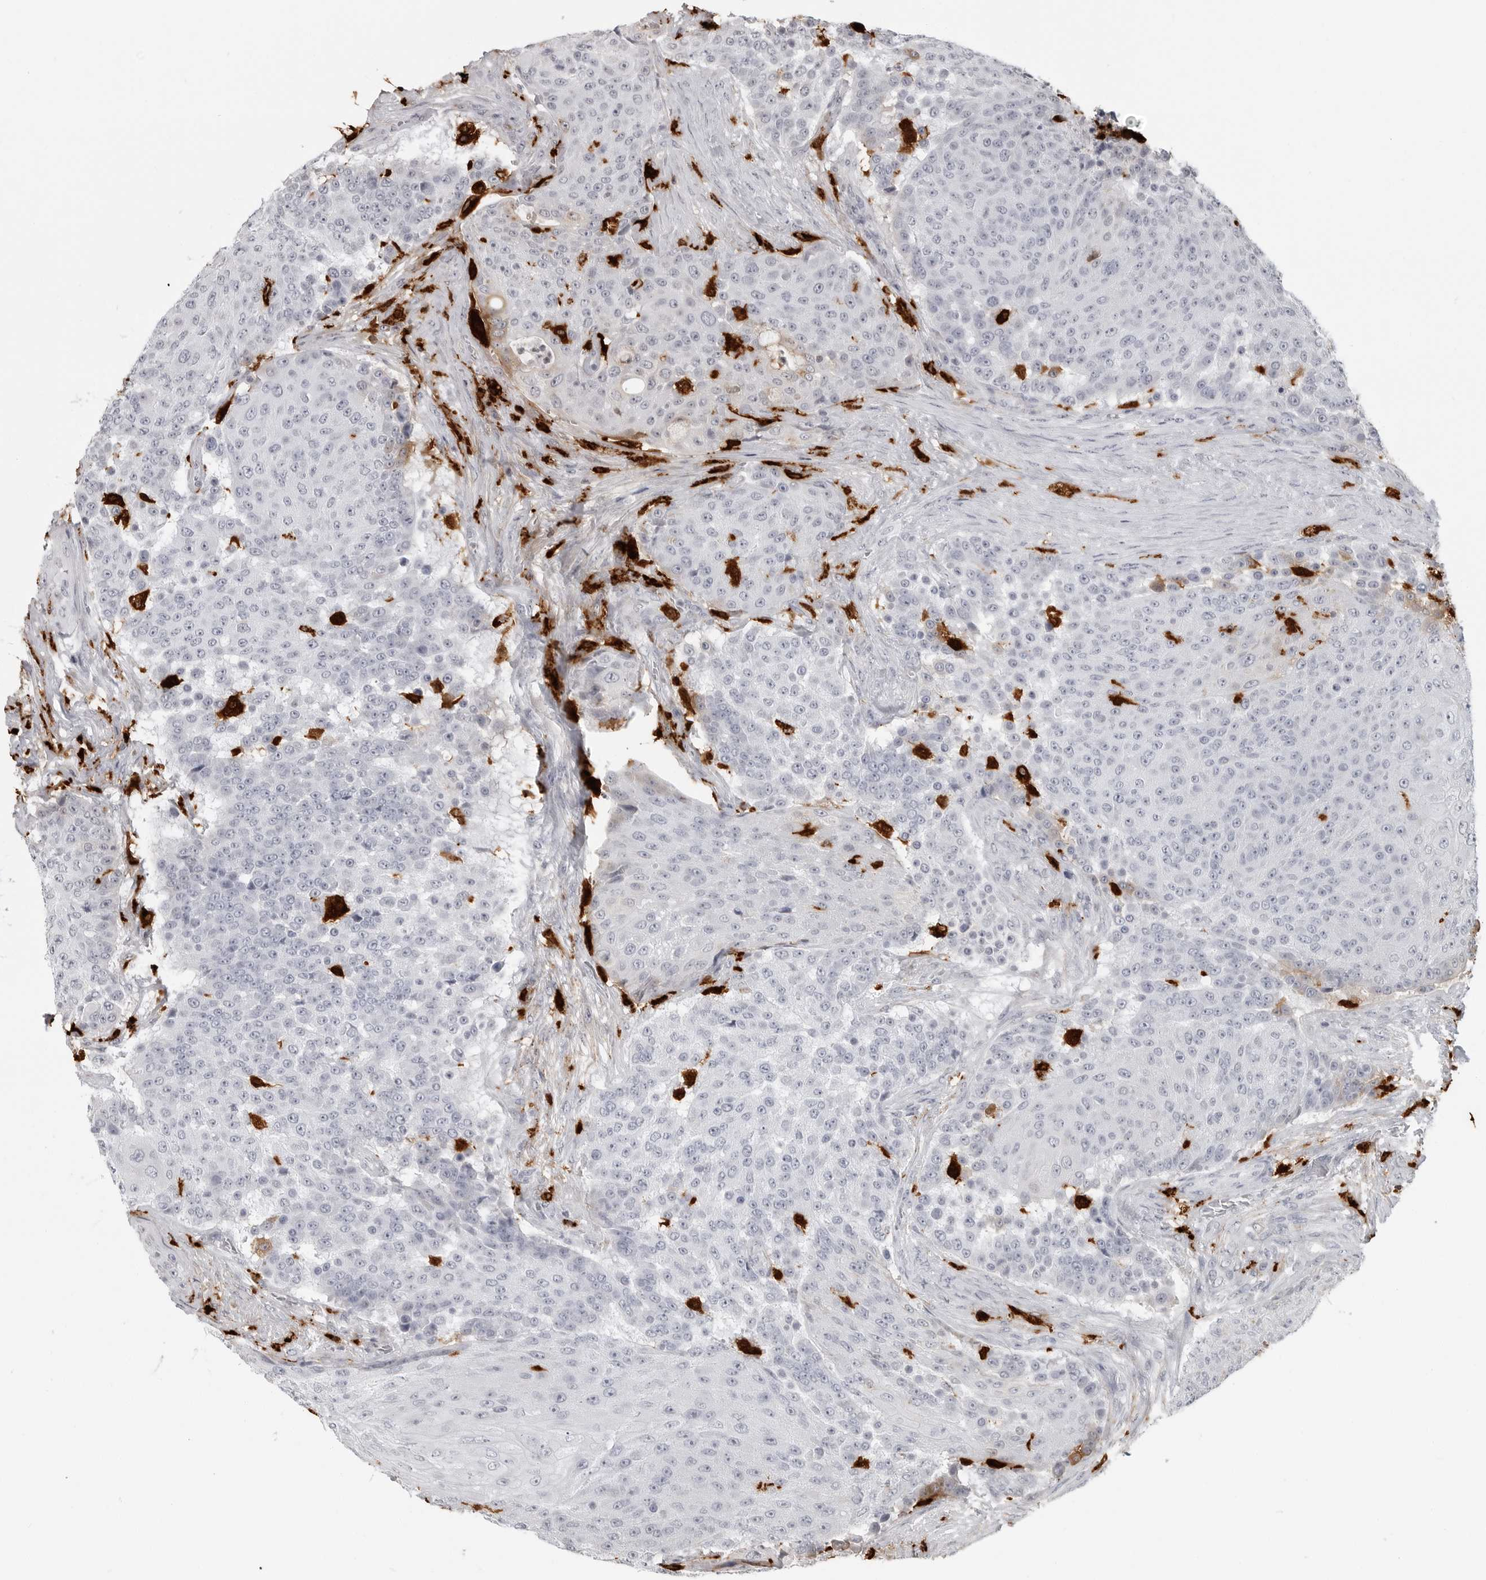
{"staining": {"intensity": "negative", "quantity": "none", "location": "none"}, "tissue": "urothelial cancer", "cell_type": "Tumor cells", "image_type": "cancer", "snomed": [{"axis": "morphology", "description": "Urothelial carcinoma, High grade"}, {"axis": "topography", "description": "Urinary bladder"}], "caption": "Tumor cells are negative for protein expression in human urothelial carcinoma (high-grade).", "gene": "IFI30", "patient": {"sex": "female", "age": 63}}